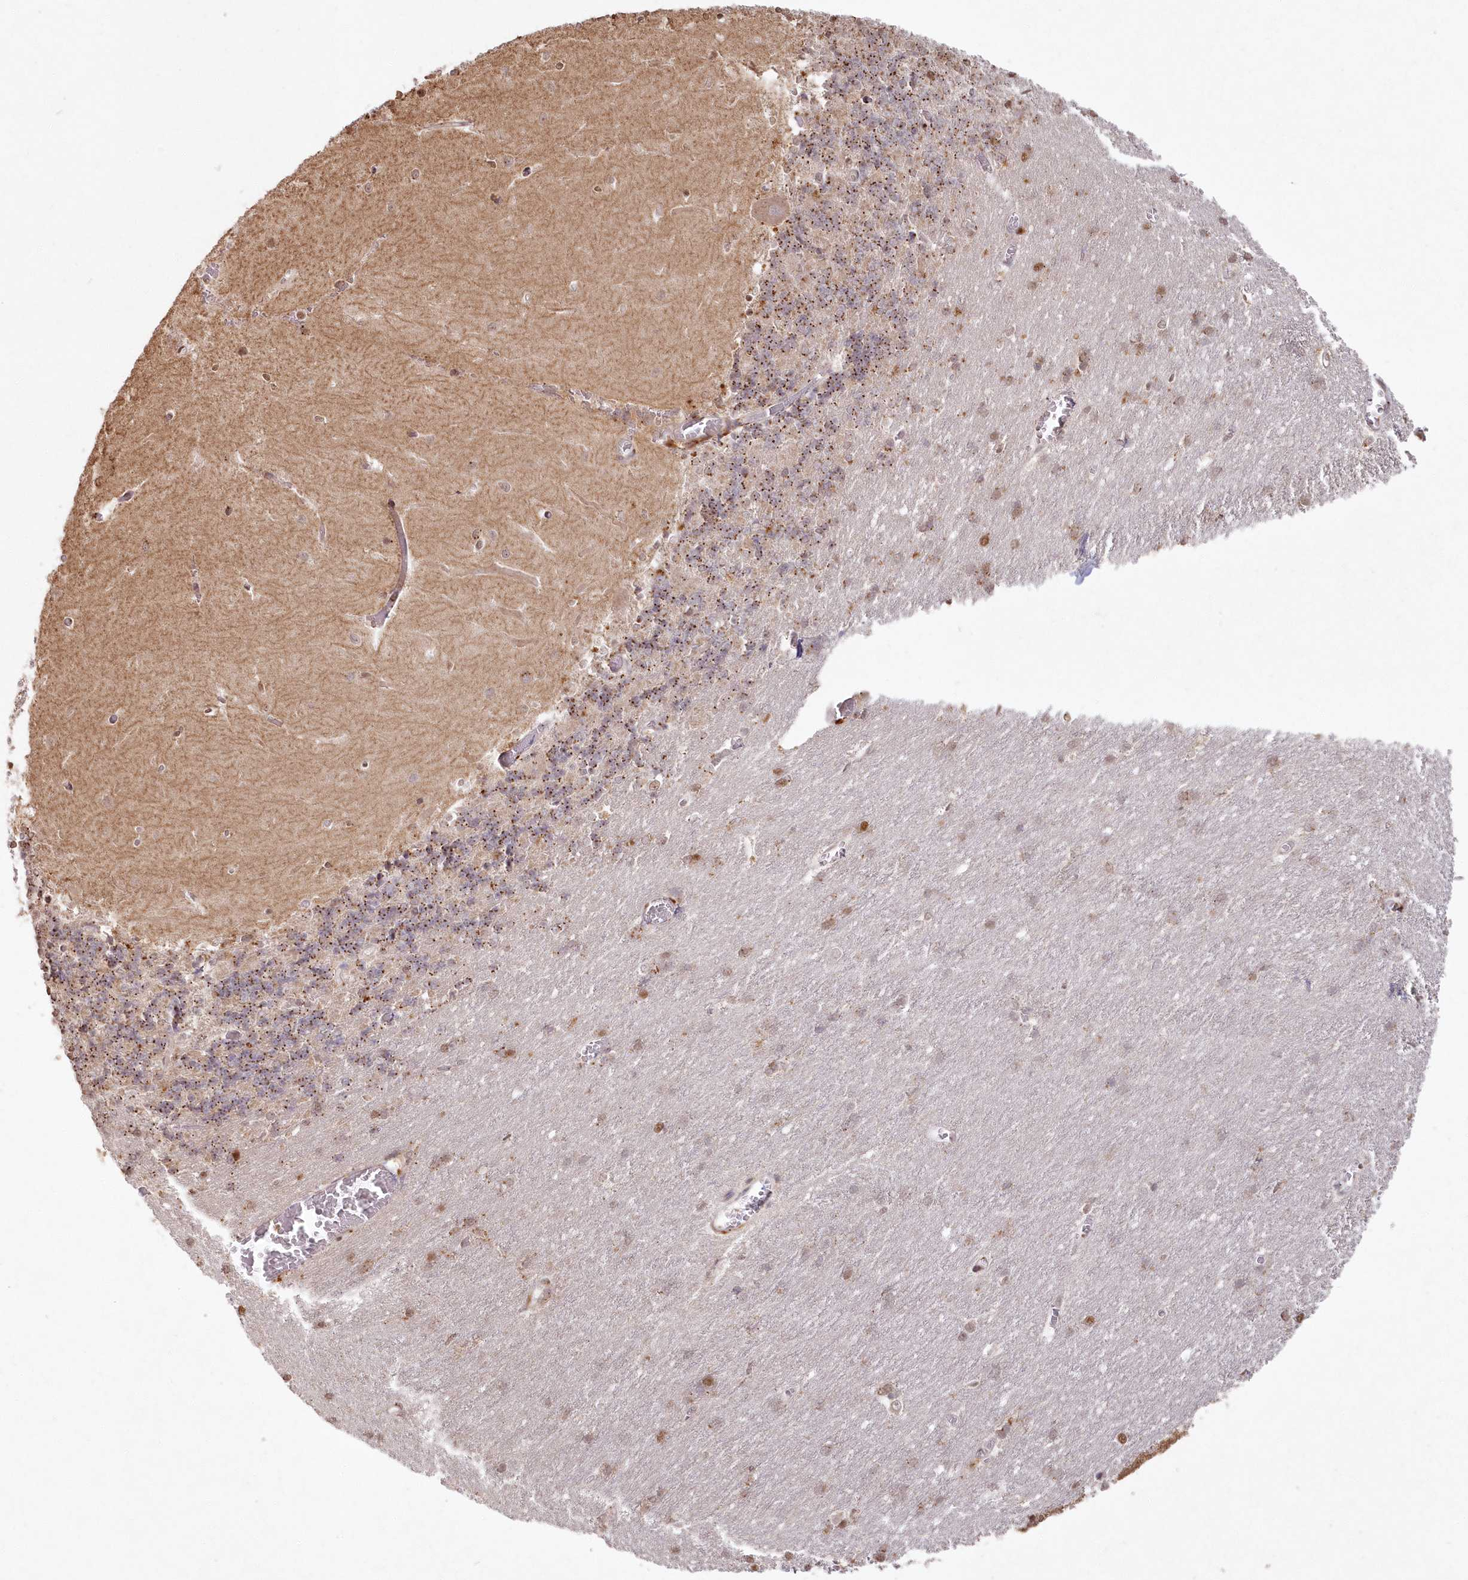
{"staining": {"intensity": "strong", "quantity": "<25%", "location": "cytoplasmic/membranous"}, "tissue": "cerebellum", "cell_type": "Cells in granular layer", "image_type": "normal", "snomed": [{"axis": "morphology", "description": "Normal tissue, NOS"}, {"axis": "topography", "description": "Cerebellum"}], "caption": "Protein expression by immunohistochemistry (IHC) reveals strong cytoplasmic/membranous positivity in about <25% of cells in granular layer in unremarkable cerebellum.", "gene": "ARSB", "patient": {"sex": "male", "age": 37}}